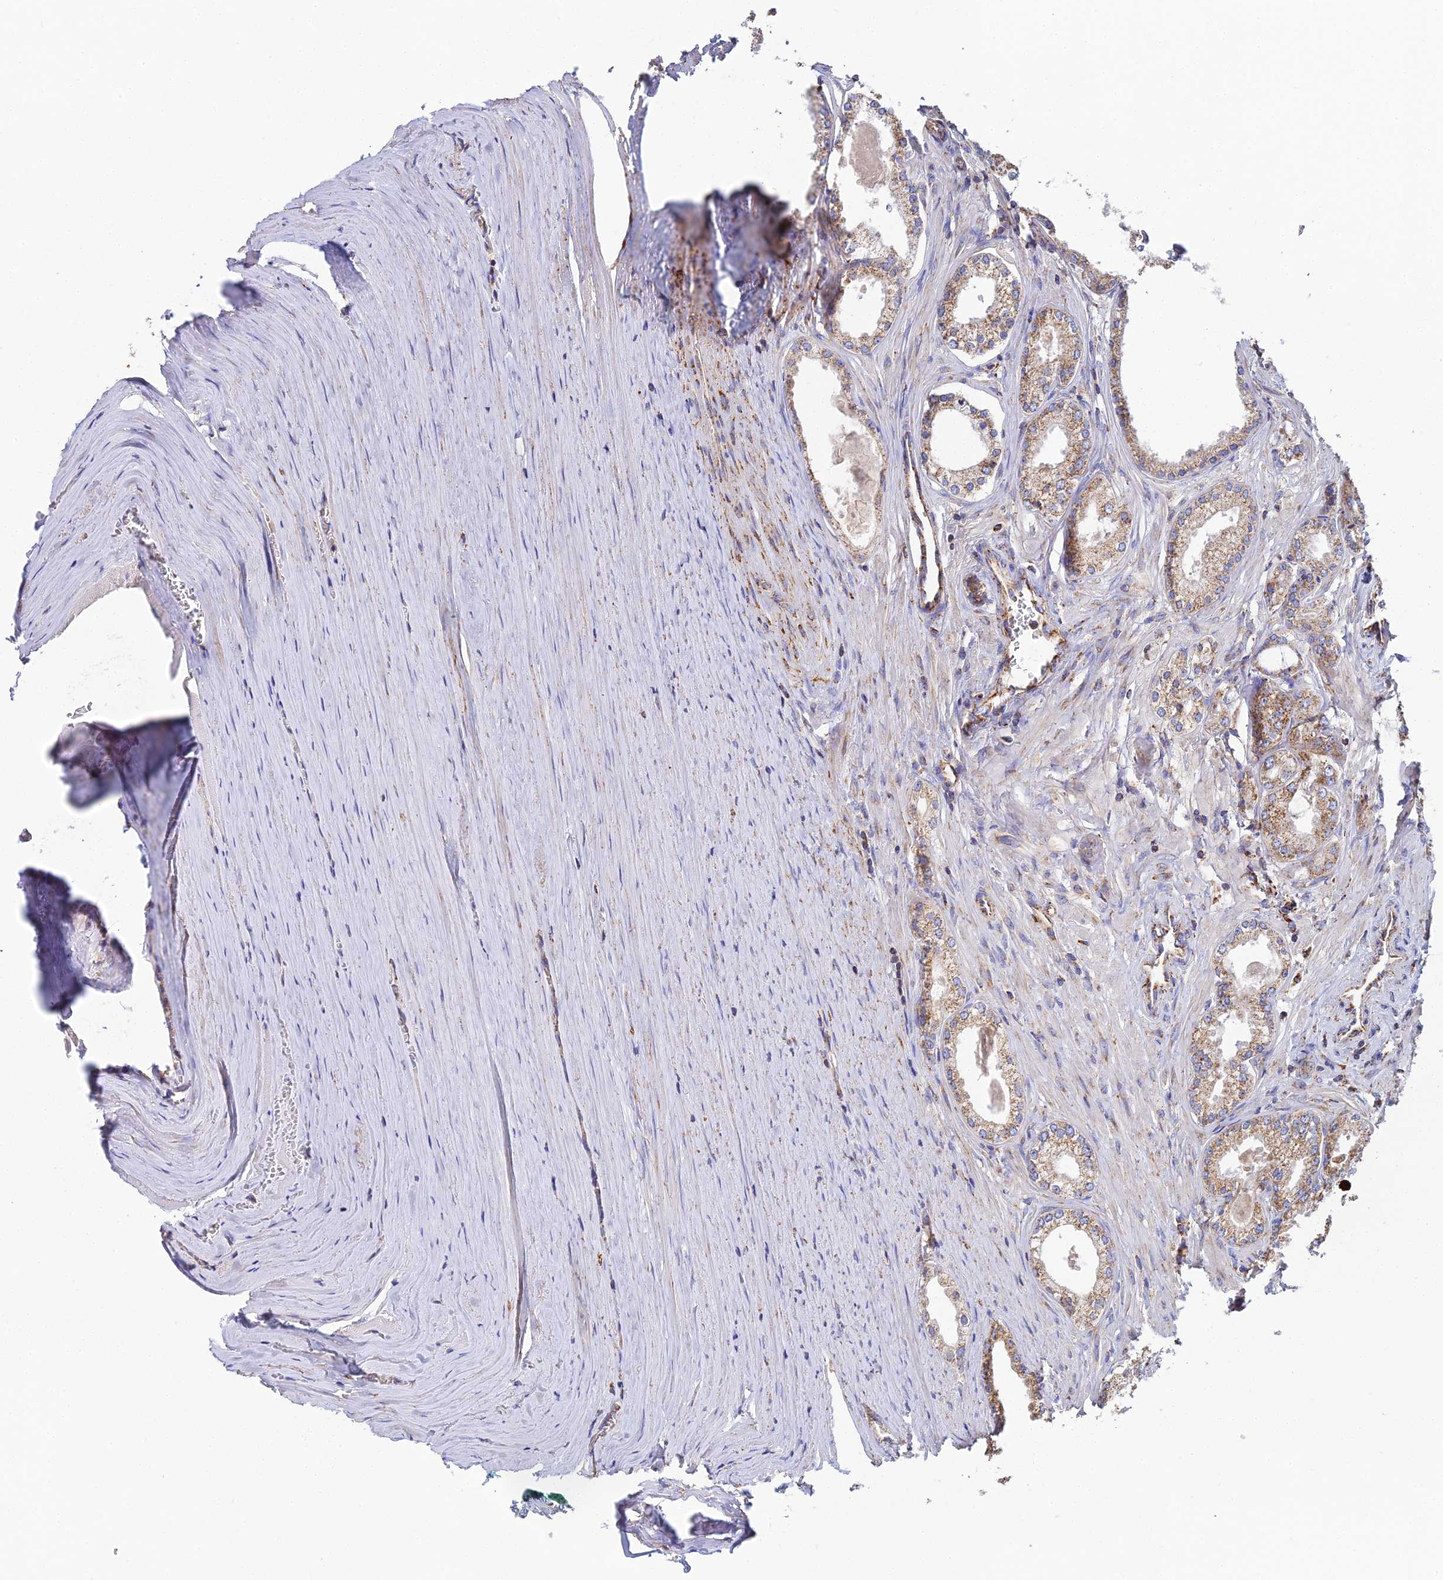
{"staining": {"intensity": "moderate", "quantity": ">75%", "location": "cytoplasmic/membranous"}, "tissue": "prostate cancer", "cell_type": "Tumor cells", "image_type": "cancer", "snomed": [{"axis": "morphology", "description": "Adenocarcinoma, High grade"}, {"axis": "topography", "description": "Prostate"}], "caption": "Approximately >75% of tumor cells in prostate cancer demonstrate moderate cytoplasmic/membranous protein expression as visualized by brown immunohistochemical staining.", "gene": "NIPSNAP3A", "patient": {"sex": "male", "age": 68}}